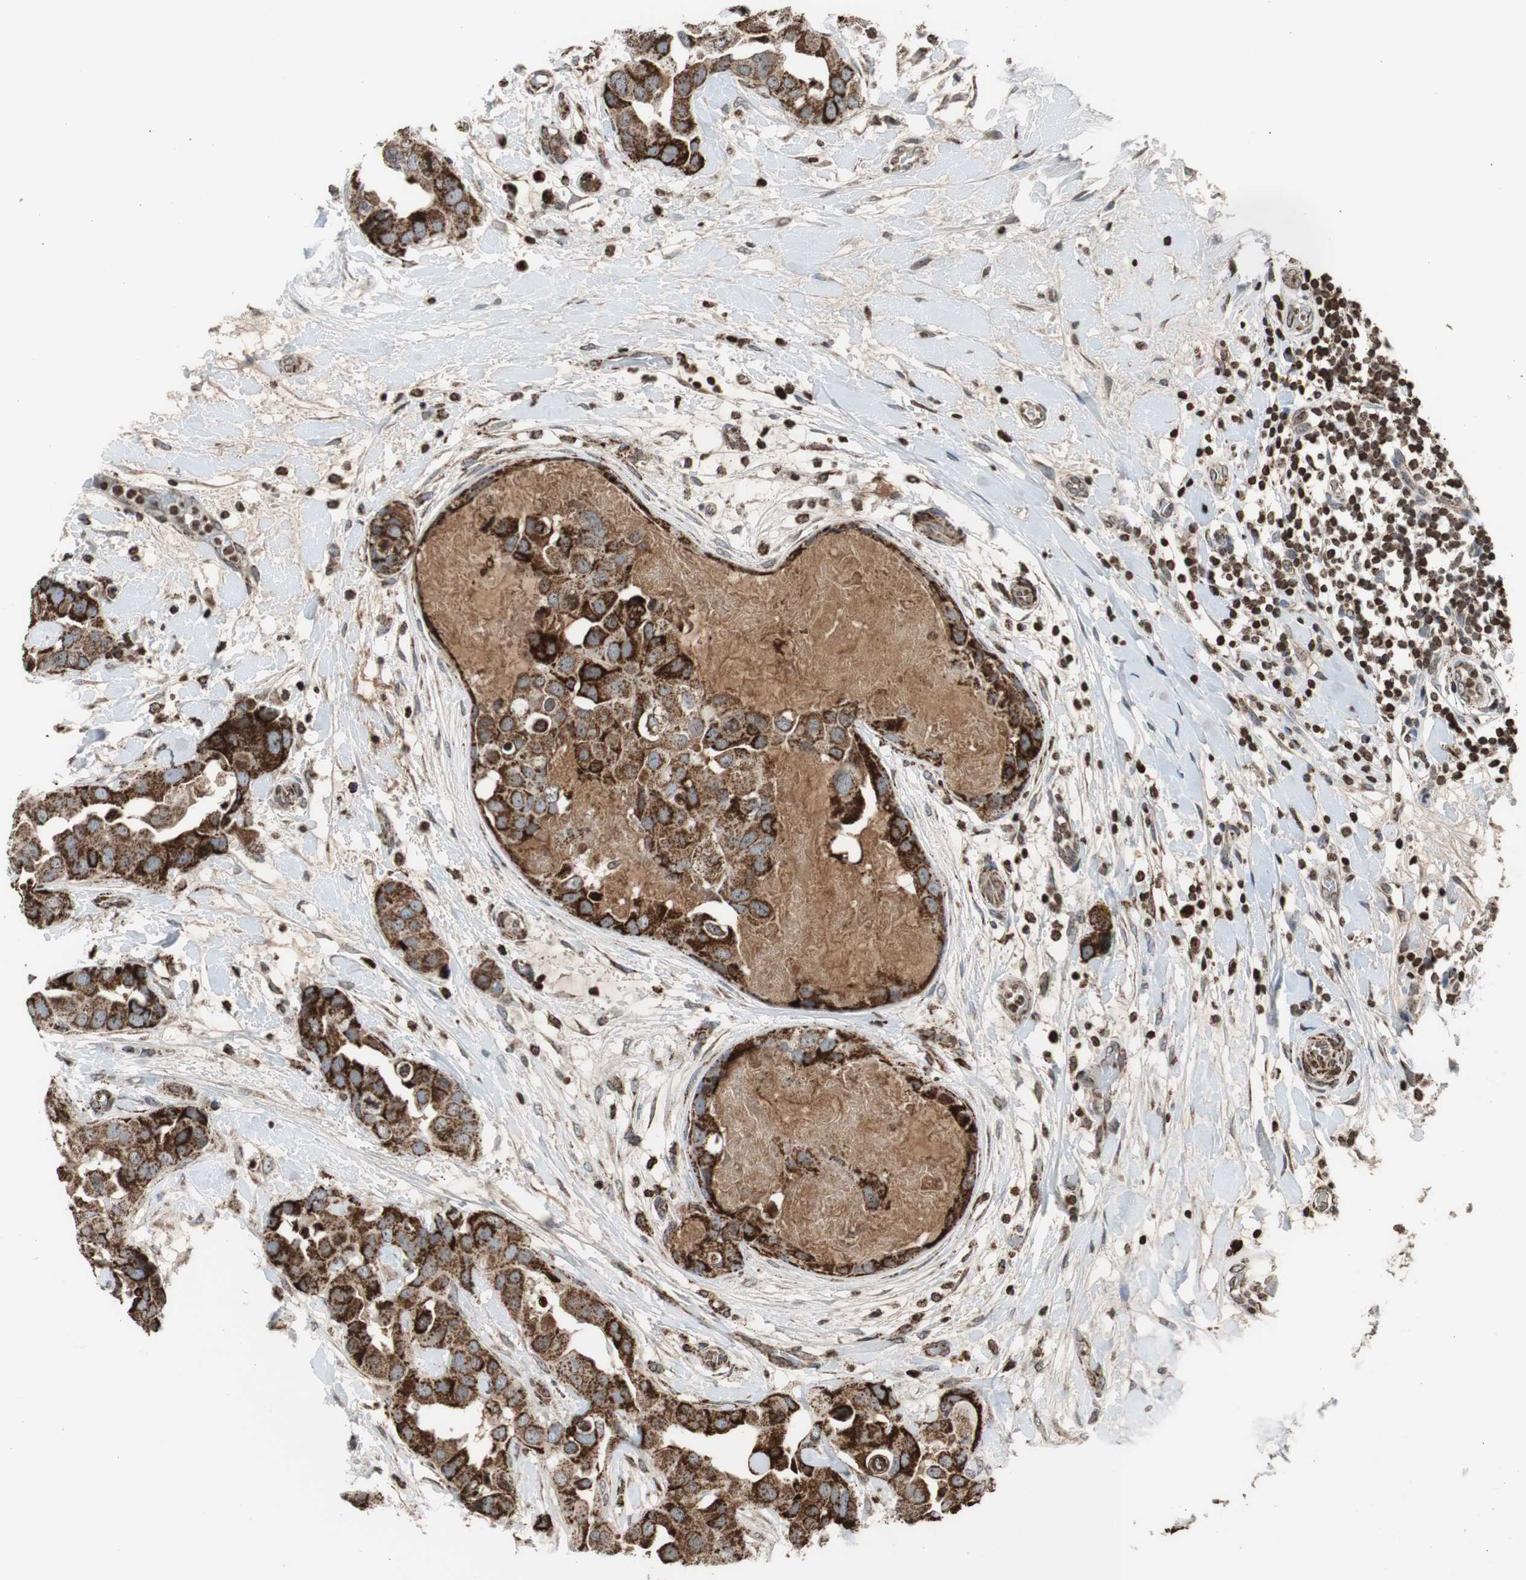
{"staining": {"intensity": "strong", "quantity": ">75%", "location": "cytoplasmic/membranous"}, "tissue": "breast cancer", "cell_type": "Tumor cells", "image_type": "cancer", "snomed": [{"axis": "morphology", "description": "Duct carcinoma"}, {"axis": "topography", "description": "Breast"}], "caption": "Protein analysis of invasive ductal carcinoma (breast) tissue reveals strong cytoplasmic/membranous staining in approximately >75% of tumor cells. (Brightfield microscopy of DAB IHC at high magnification).", "gene": "HSPA9", "patient": {"sex": "female", "age": 40}}